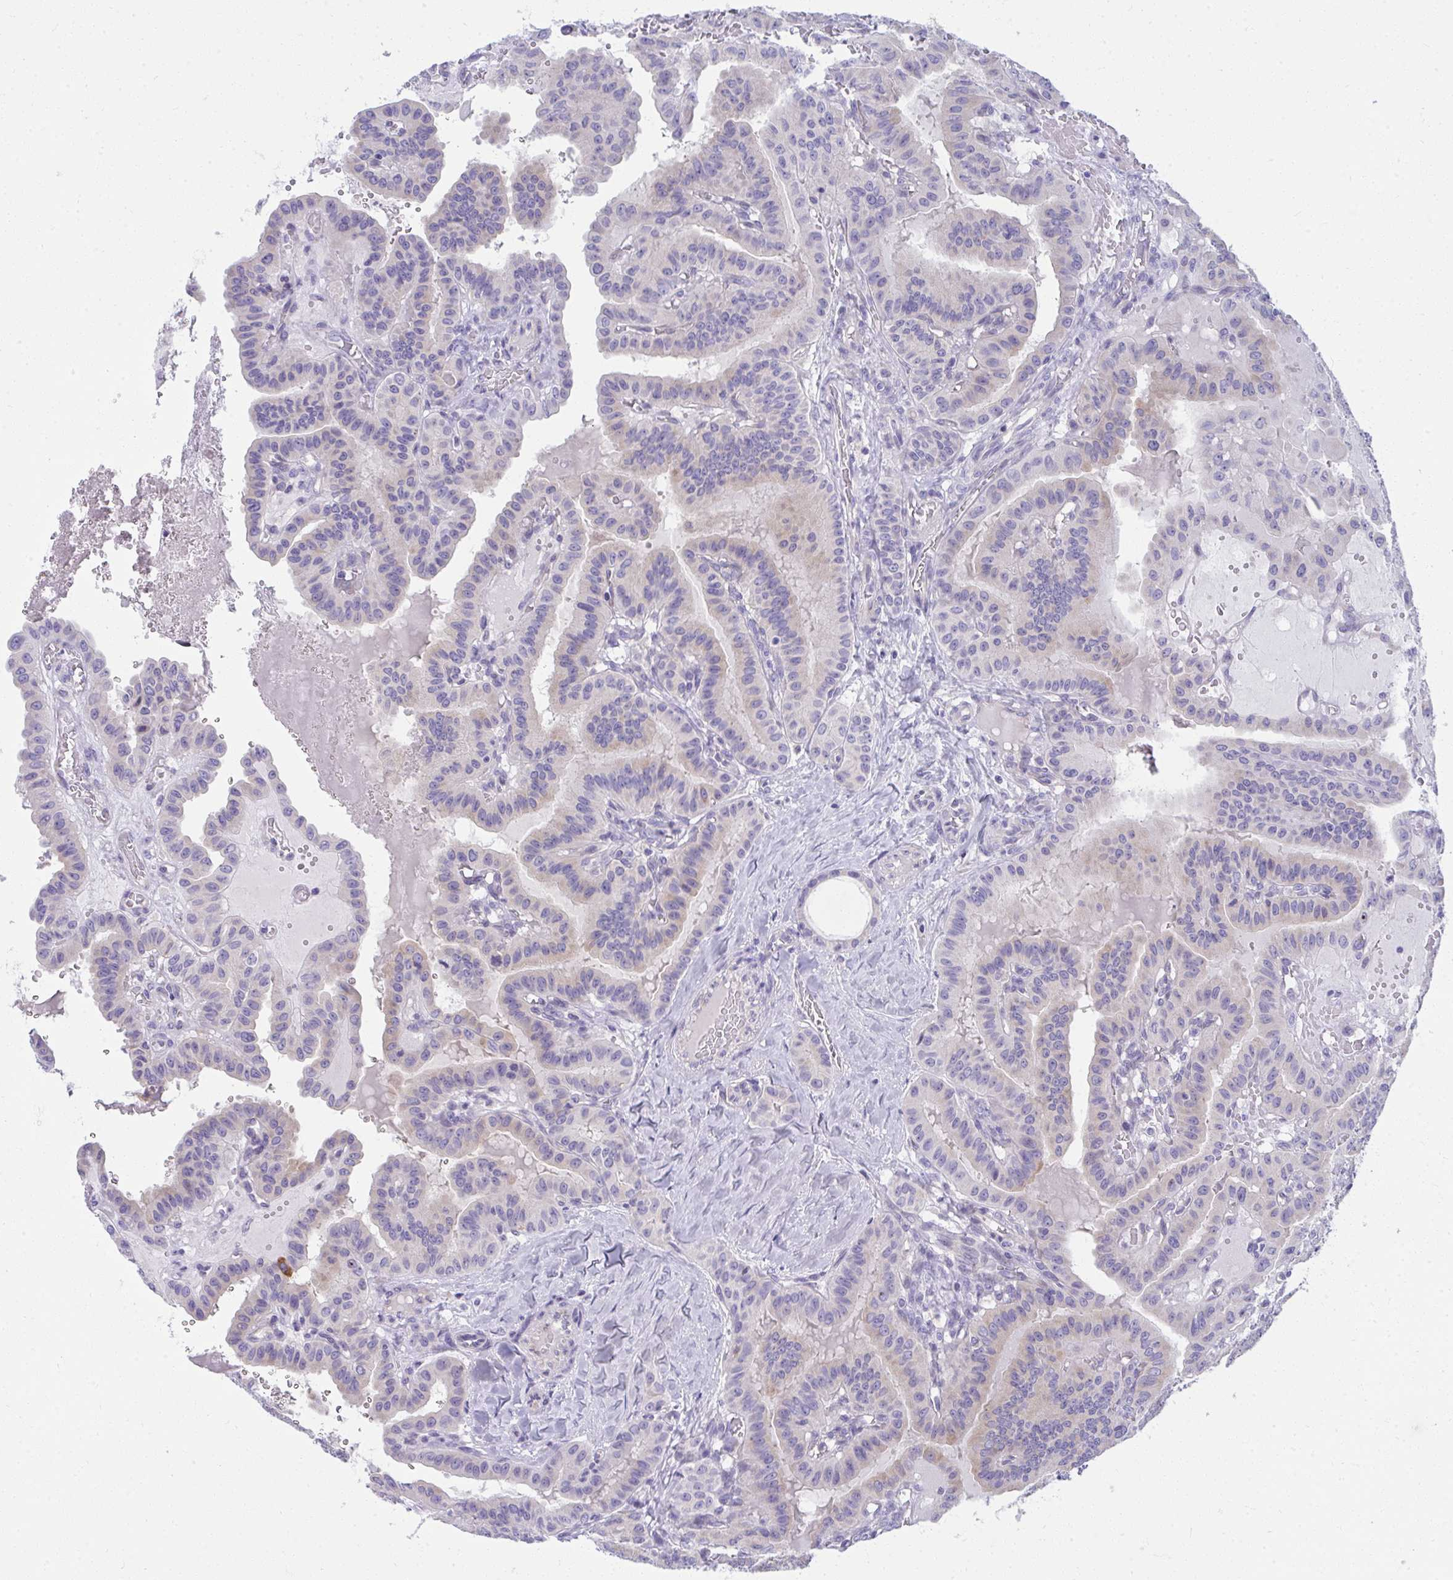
{"staining": {"intensity": "weak", "quantity": "25%-75%", "location": "cytoplasmic/membranous"}, "tissue": "thyroid cancer", "cell_type": "Tumor cells", "image_type": "cancer", "snomed": [{"axis": "morphology", "description": "Papillary adenocarcinoma, NOS"}, {"axis": "topography", "description": "Thyroid gland"}], "caption": "Papillary adenocarcinoma (thyroid) stained with DAB immunohistochemistry shows low levels of weak cytoplasmic/membranous expression in approximately 25%-75% of tumor cells.", "gene": "FASLG", "patient": {"sex": "male", "age": 87}}